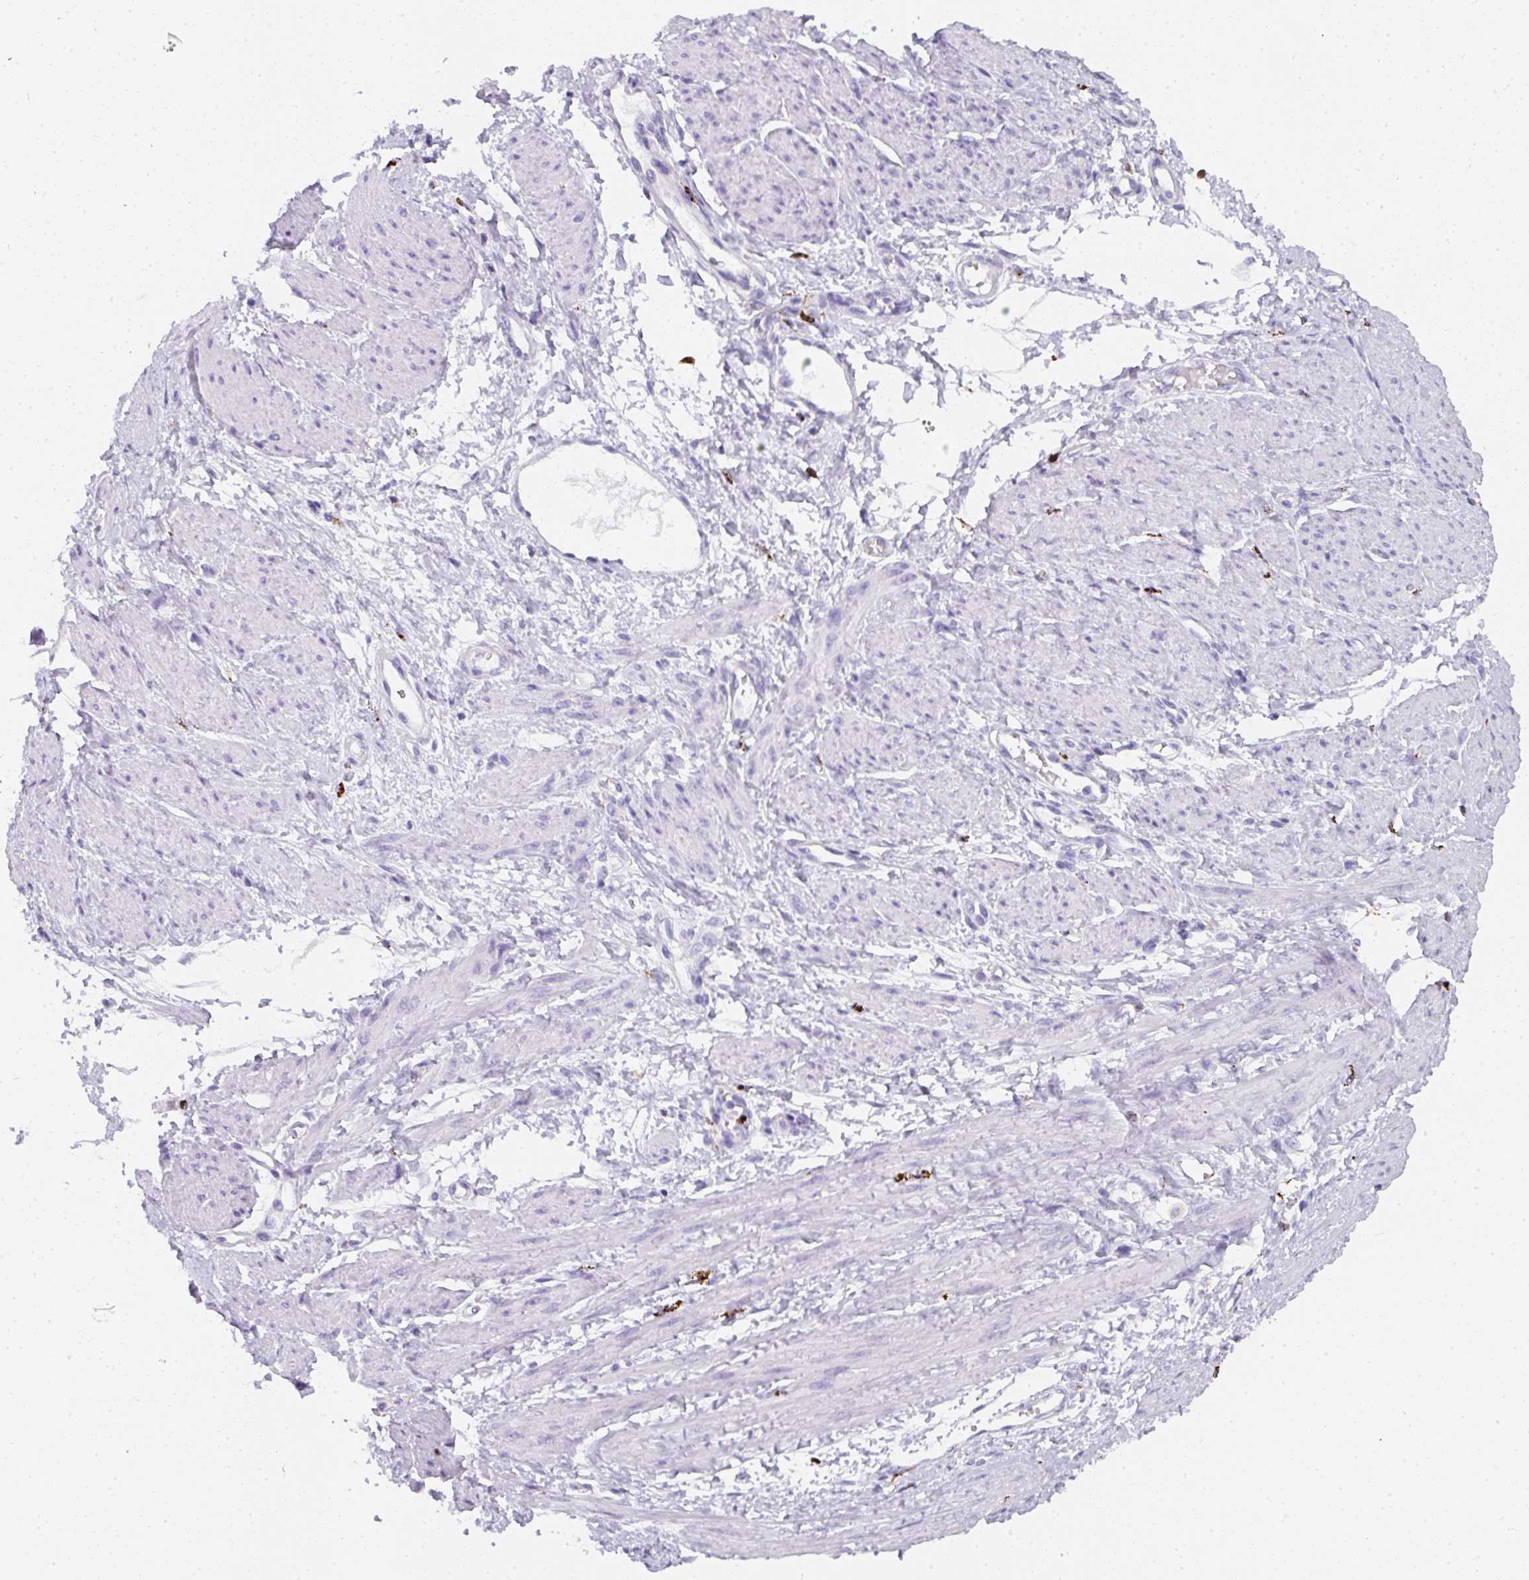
{"staining": {"intensity": "negative", "quantity": "none", "location": "none"}, "tissue": "smooth muscle", "cell_type": "Smooth muscle cells", "image_type": "normal", "snomed": [{"axis": "morphology", "description": "Normal tissue, NOS"}, {"axis": "topography", "description": "Smooth muscle"}, {"axis": "topography", "description": "Uterus"}], "caption": "IHC image of unremarkable human smooth muscle stained for a protein (brown), which demonstrates no positivity in smooth muscle cells. The staining was performed using DAB to visualize the protein expression in brown, while the nuclei were stained in blue with hematoxylin (Magnification: 20x).", "gene": "MMACHC", "patient": {"sex": "female", "age": 39}}